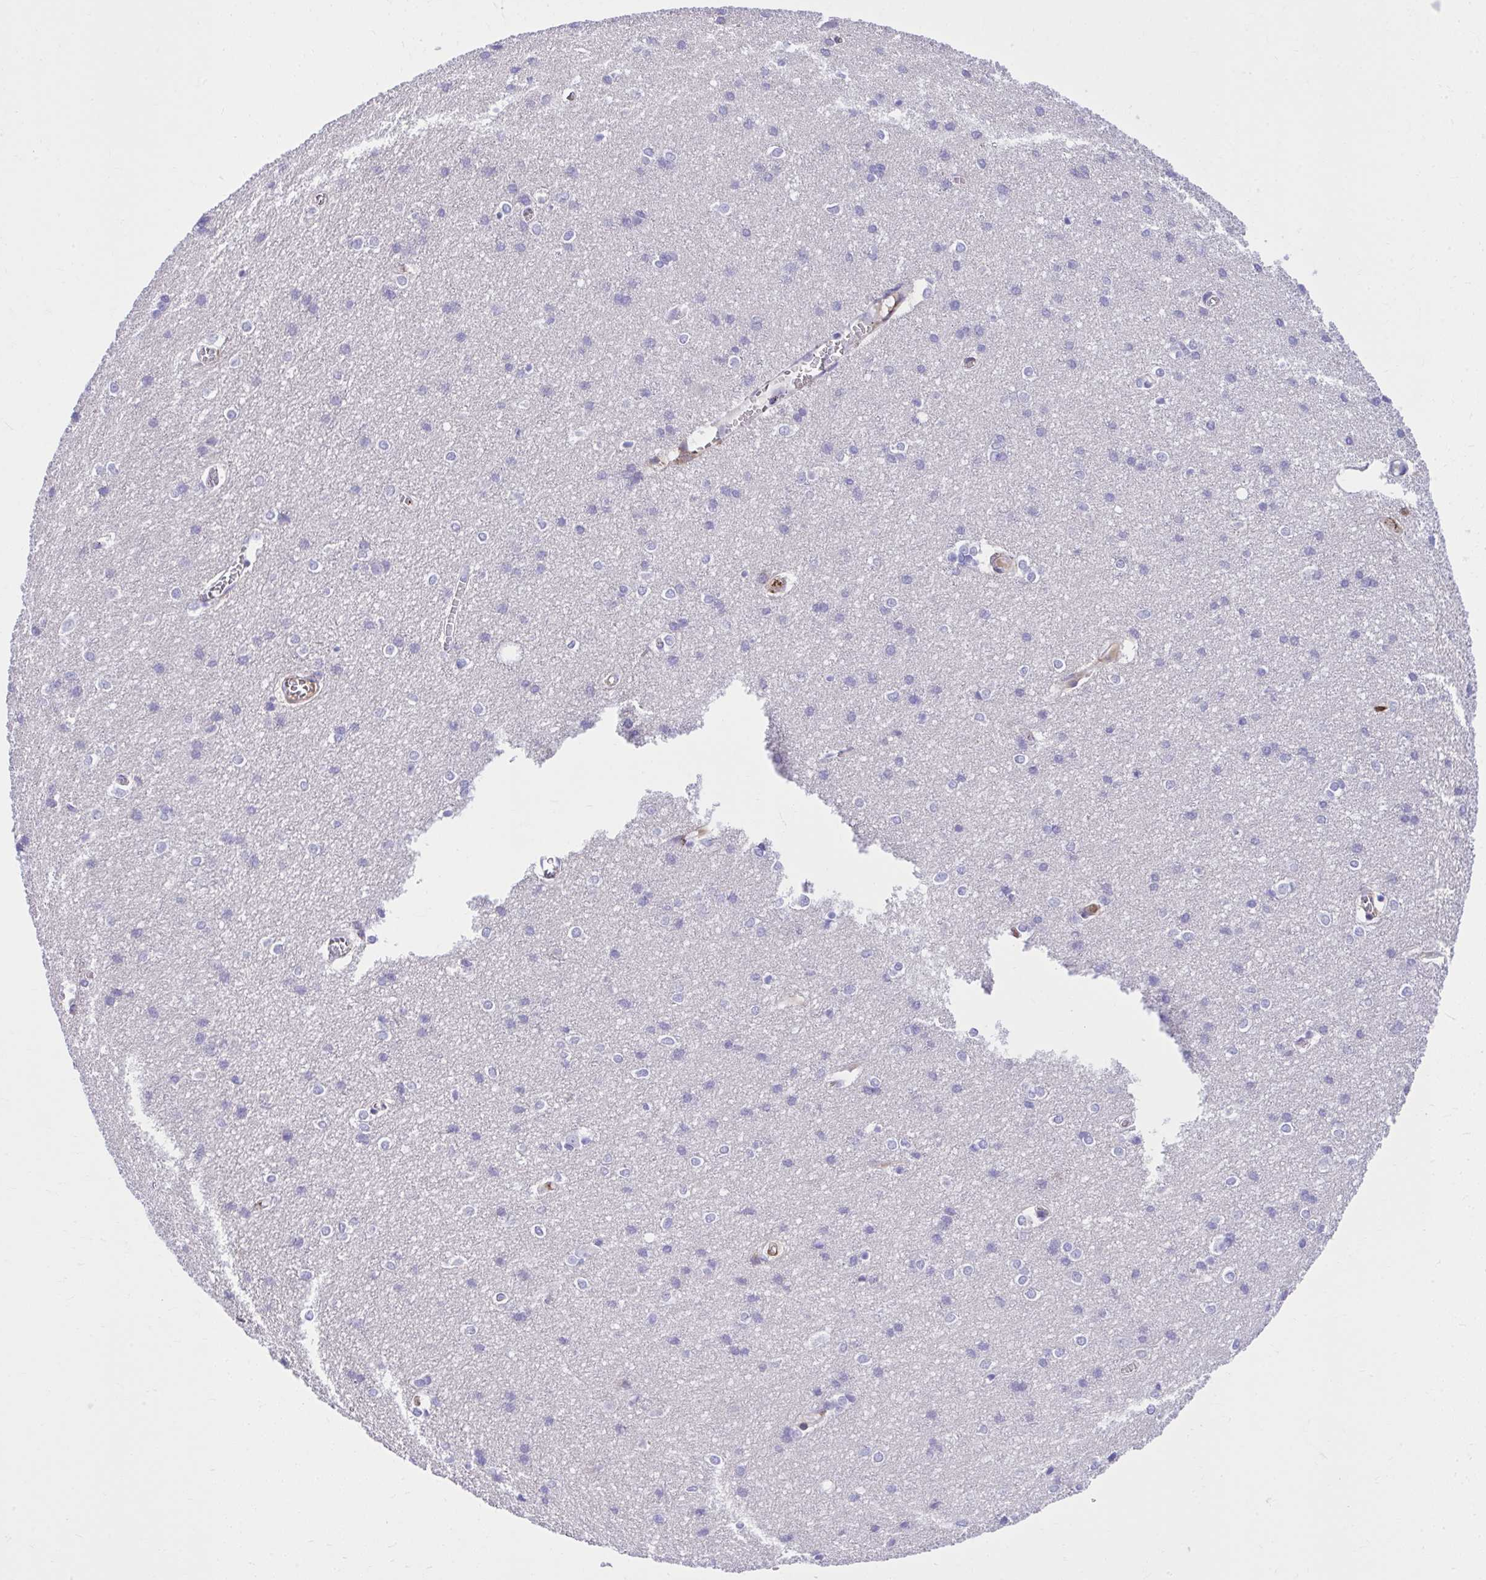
{"staining": {"intensity": "negative", "quantity": "none", "location": "none"}, "tissue": "cerebral cortex", "cell_type": "Endothelial cells", "image_type": "normal", "snomed": [{"axis": "morphology", "description": "Normal tissue, NOS"}, {"axis": "topography", "description": "Cerebral cortex"}], "caption": "There is no significant staining in endothelial cells of cerebral cortex. The staining is performed using DAB (3,3'-diaminobenzidine) brown chromogen with nuclei counter-stained in using hematoxylin.", "gene": "HRG", "patient": {"sex": "male", "age": 37}}